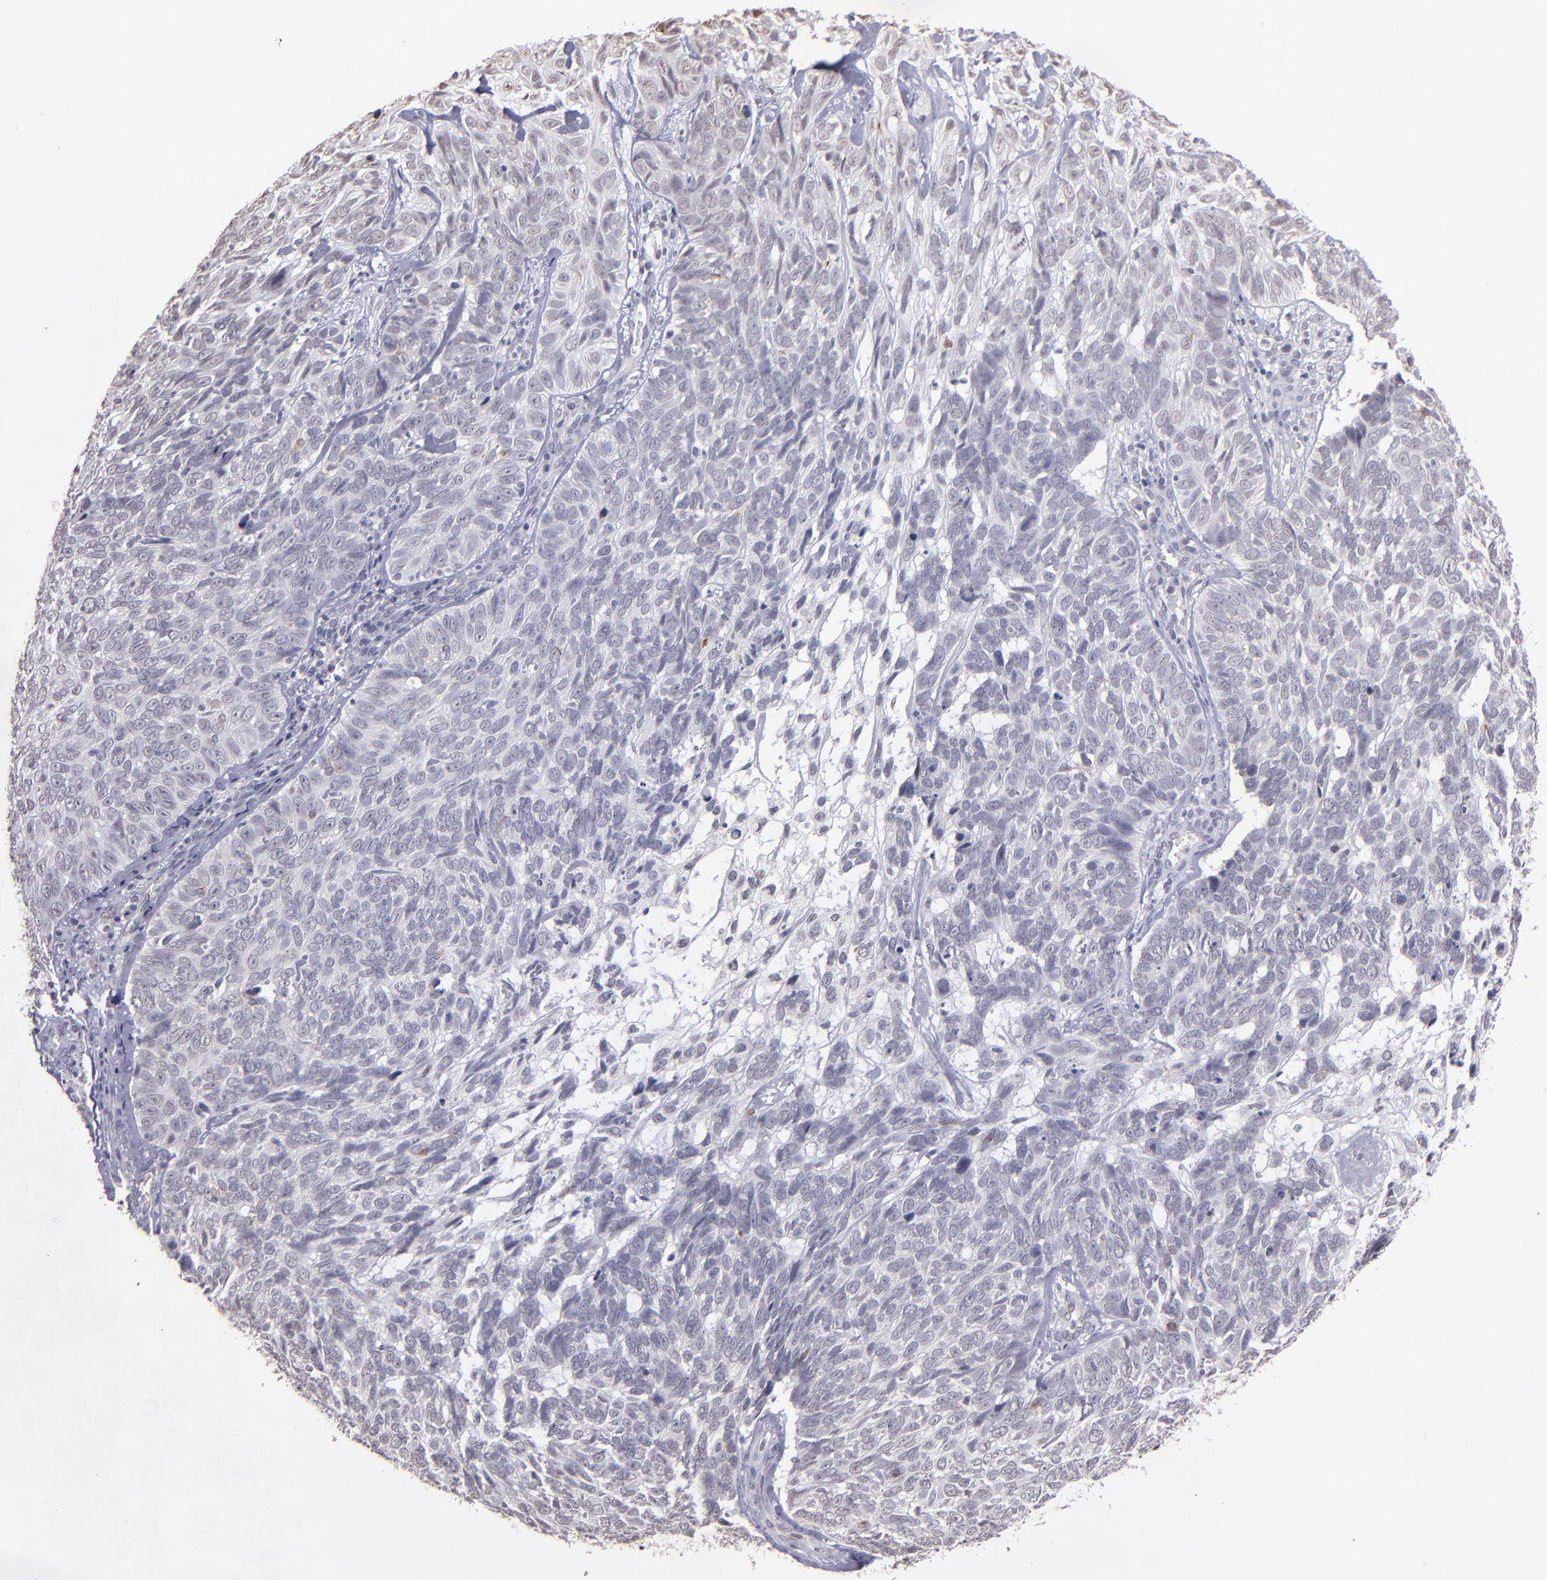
{"staining": {"intensity": "weak", "quantity": "<25%", "location": "nuclear"}, "tissue": "skin cancer", "cell_type": "Tumor cells", "image_type": "cancer", "snomed": [{"axis": "morphology", "description": "Basal cell carcinoma"}, {"axis": "topography", "description": "Skin"}], "caption": "High magnification brightfield microscopy of skin basal cell carcinoma stained with DAB (3,3'-diaminobenzidine) (brown) and counterstained with hematoxylin (blue): tumor cells show no significant expression.", "gene": "NRXN3", "patient": {"sex": "male", "age": 72}}